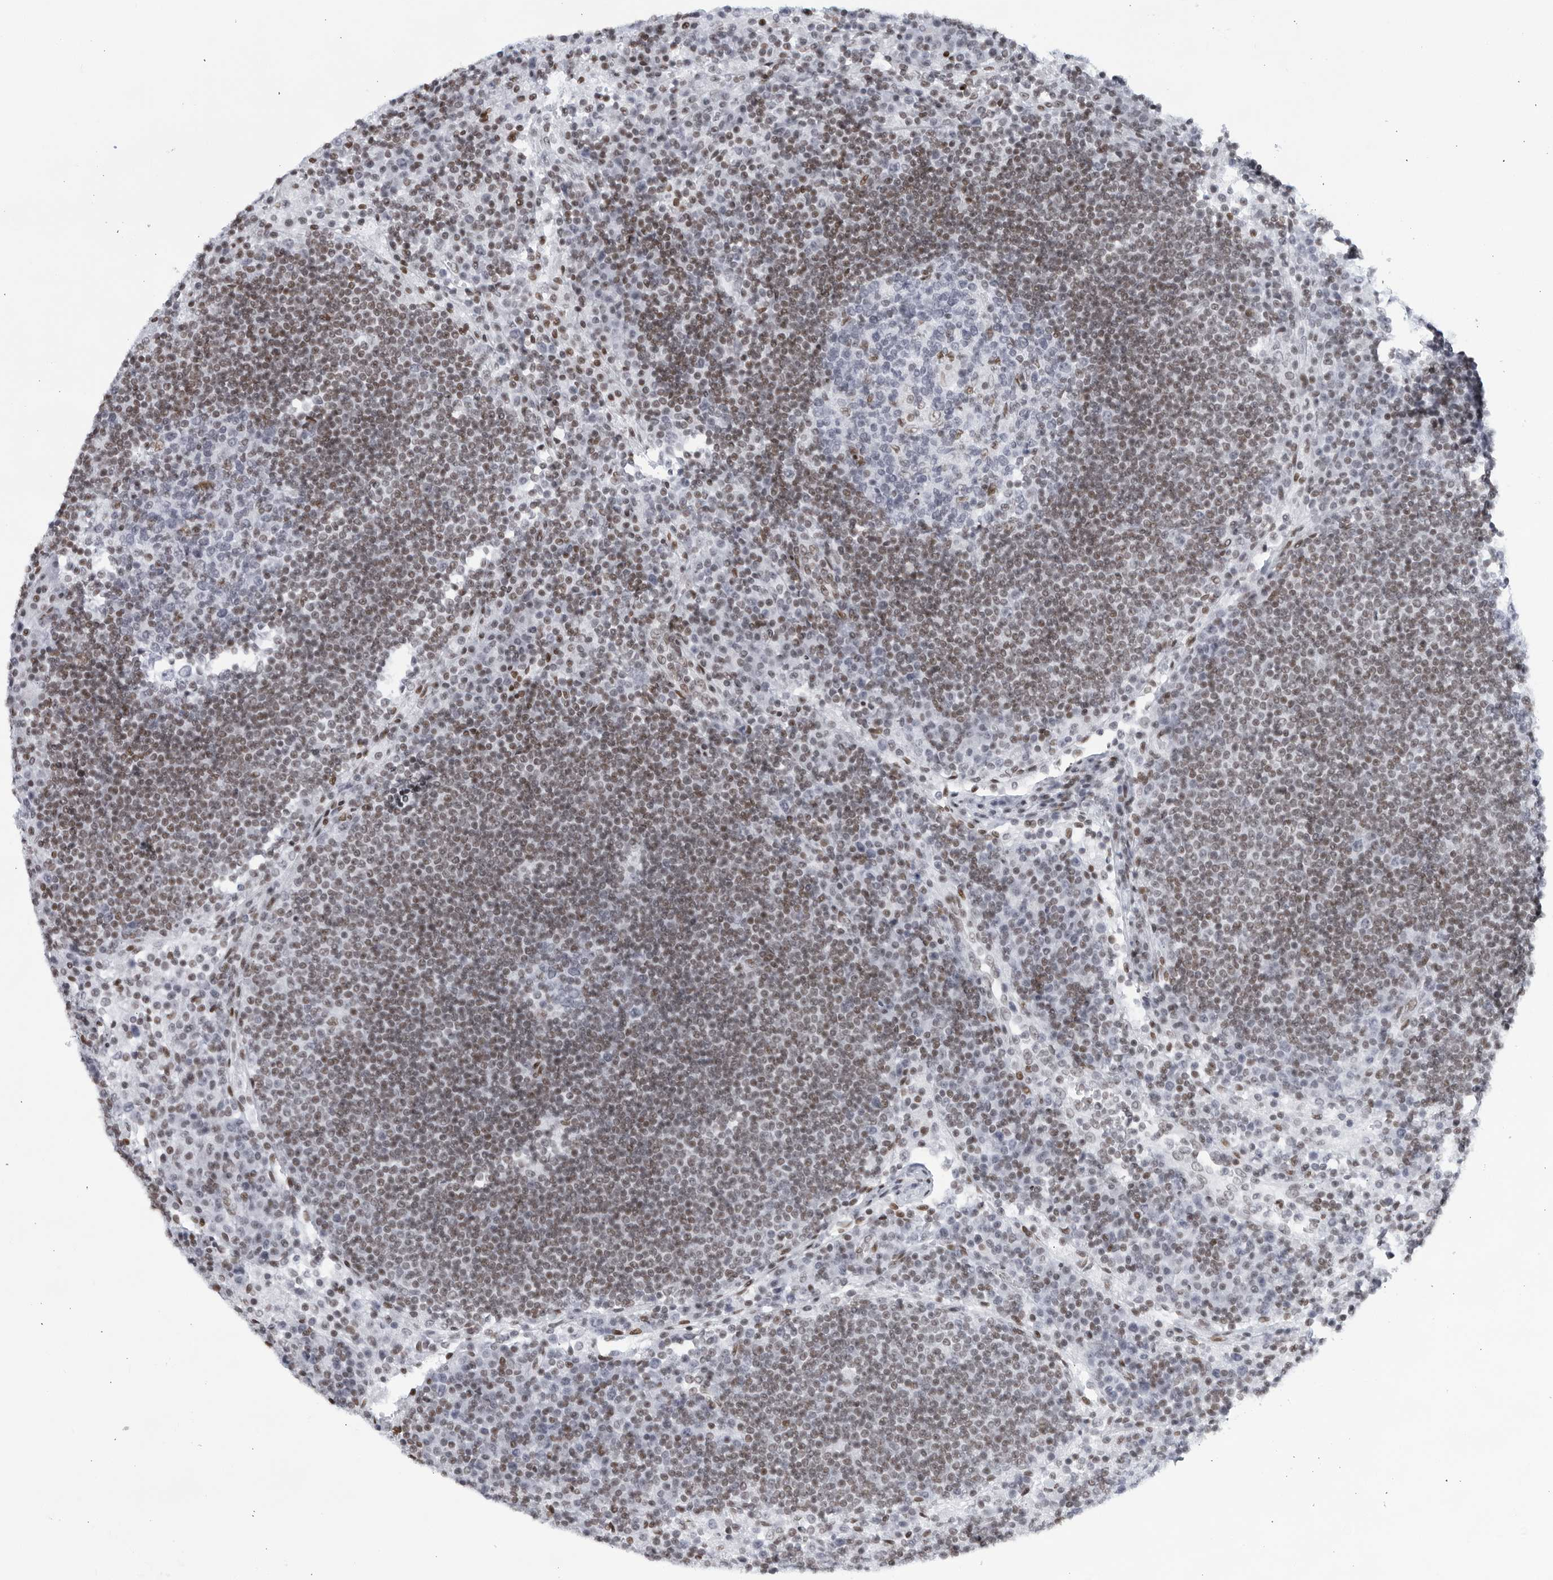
{"staining": {"intensity": "moderate", "quantity": "<25%", "location": "nuclear"}, "tissue": "lymph node", "cell_type": "Germinal center cells", "image_type": "normal", "snomed": [{"axis": "morphology", "description": "Normal tissue, NOS"}, {"axis": "topography", "description": "Lymph node"}], "caption": "Human lymph node stained for a protein (brown) reveals moderate nuclear positive expression in about <25% of germinal center cells.", "gene": "HP1BP3", "patient": {"sex": "female", "age": 53}}